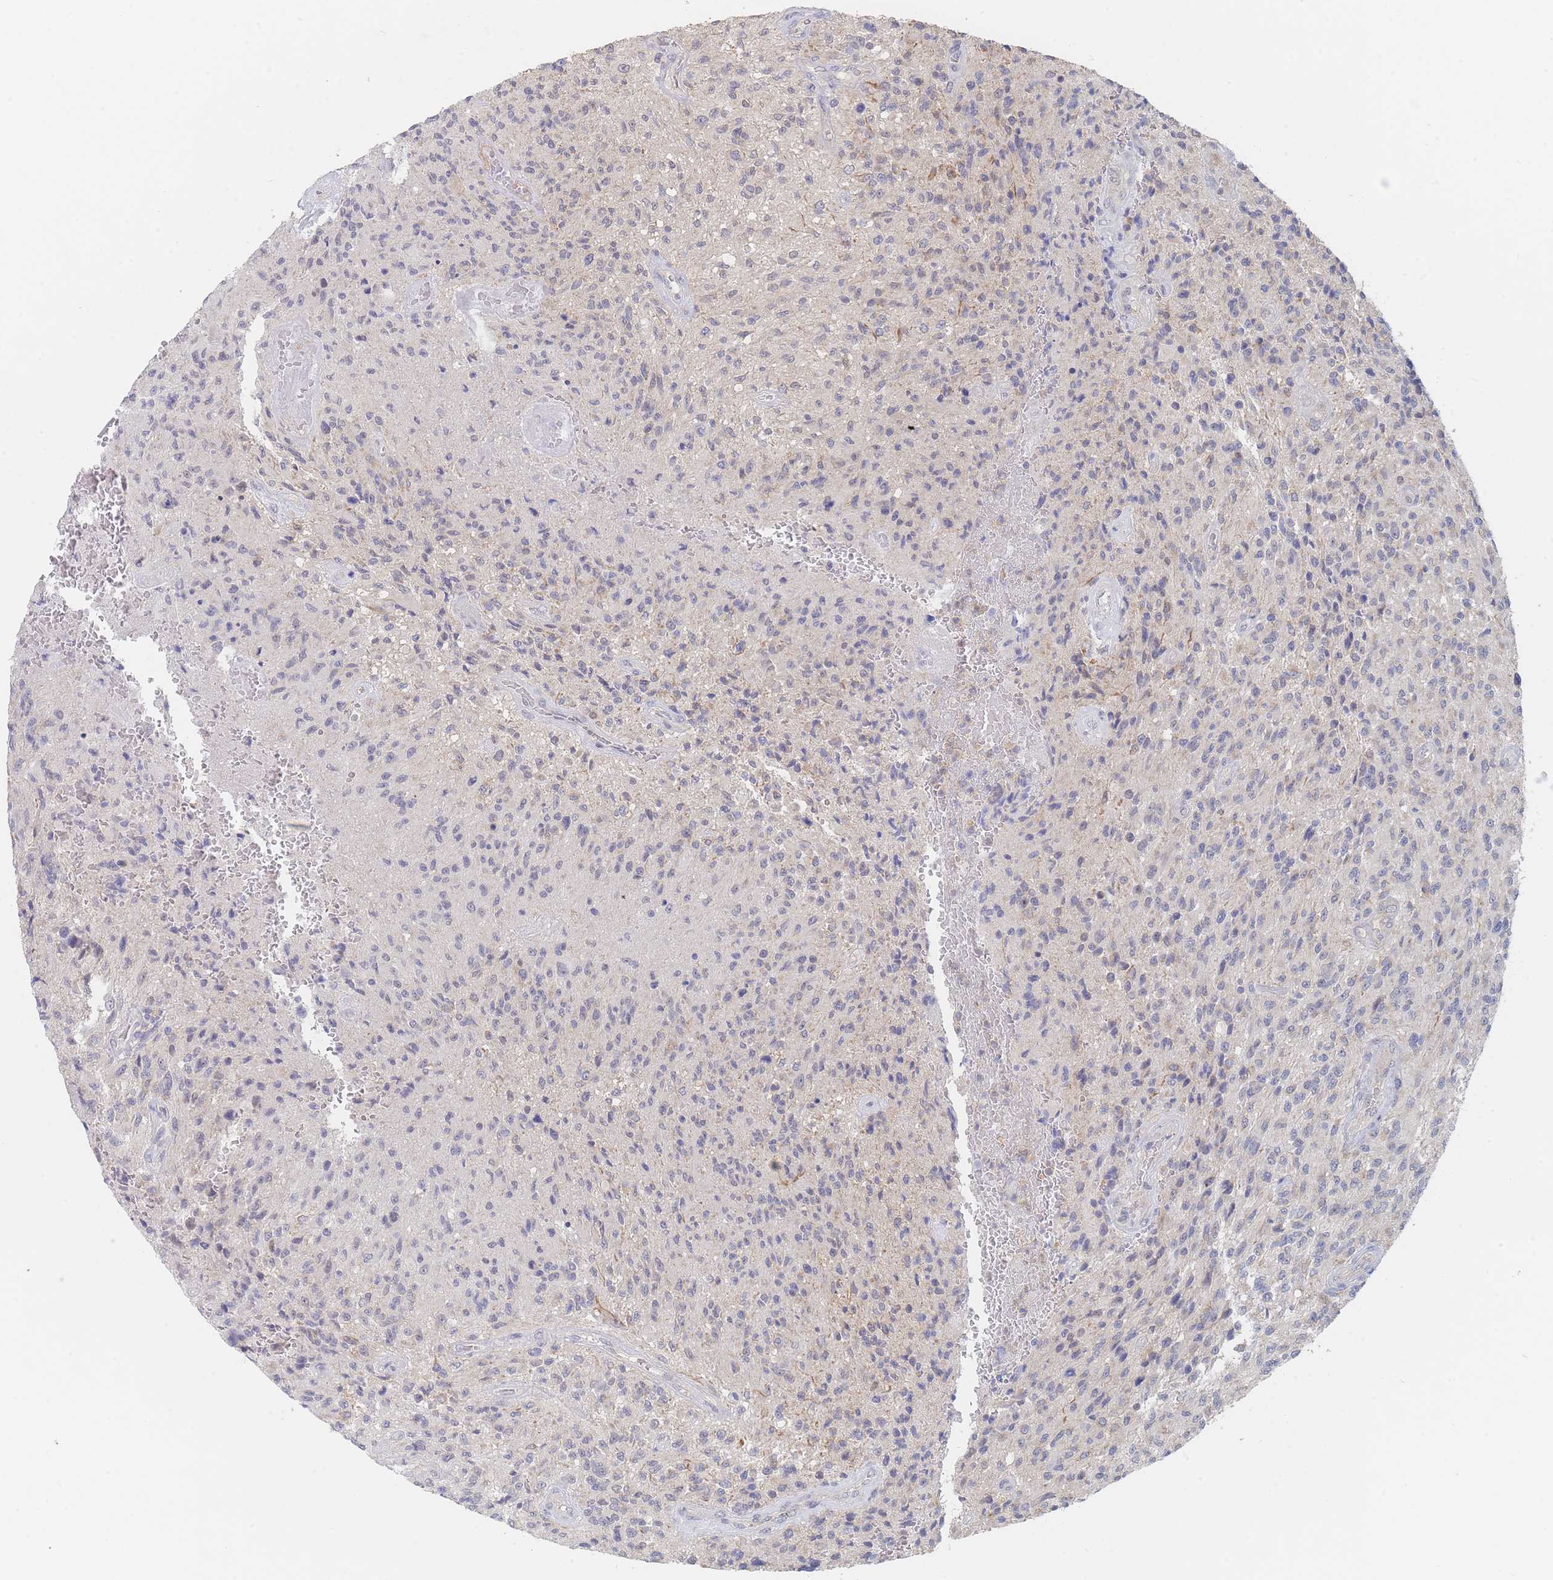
{"staining": {"intensity": "negative", "quantity": "none", "location": "none"}, "tissue": "glioma", "cell_type": "Tumor cells", "image_type": "cancer", "snomed": [{"axis": "morphology", "description": "Normal tissue, NOS"}, {"axis": "morphology", "description": "Glioma, malignant, High grade"}, {"axis": "topography", "description": "Cerebral cortex"}], "caption": "DAB immunohistochemical staining of malignant glioma (high-grade) demonstrates no significant staining in tumor cells.", "gene": "PPP6C", "patient": {"sex": "male", "age": 56}}